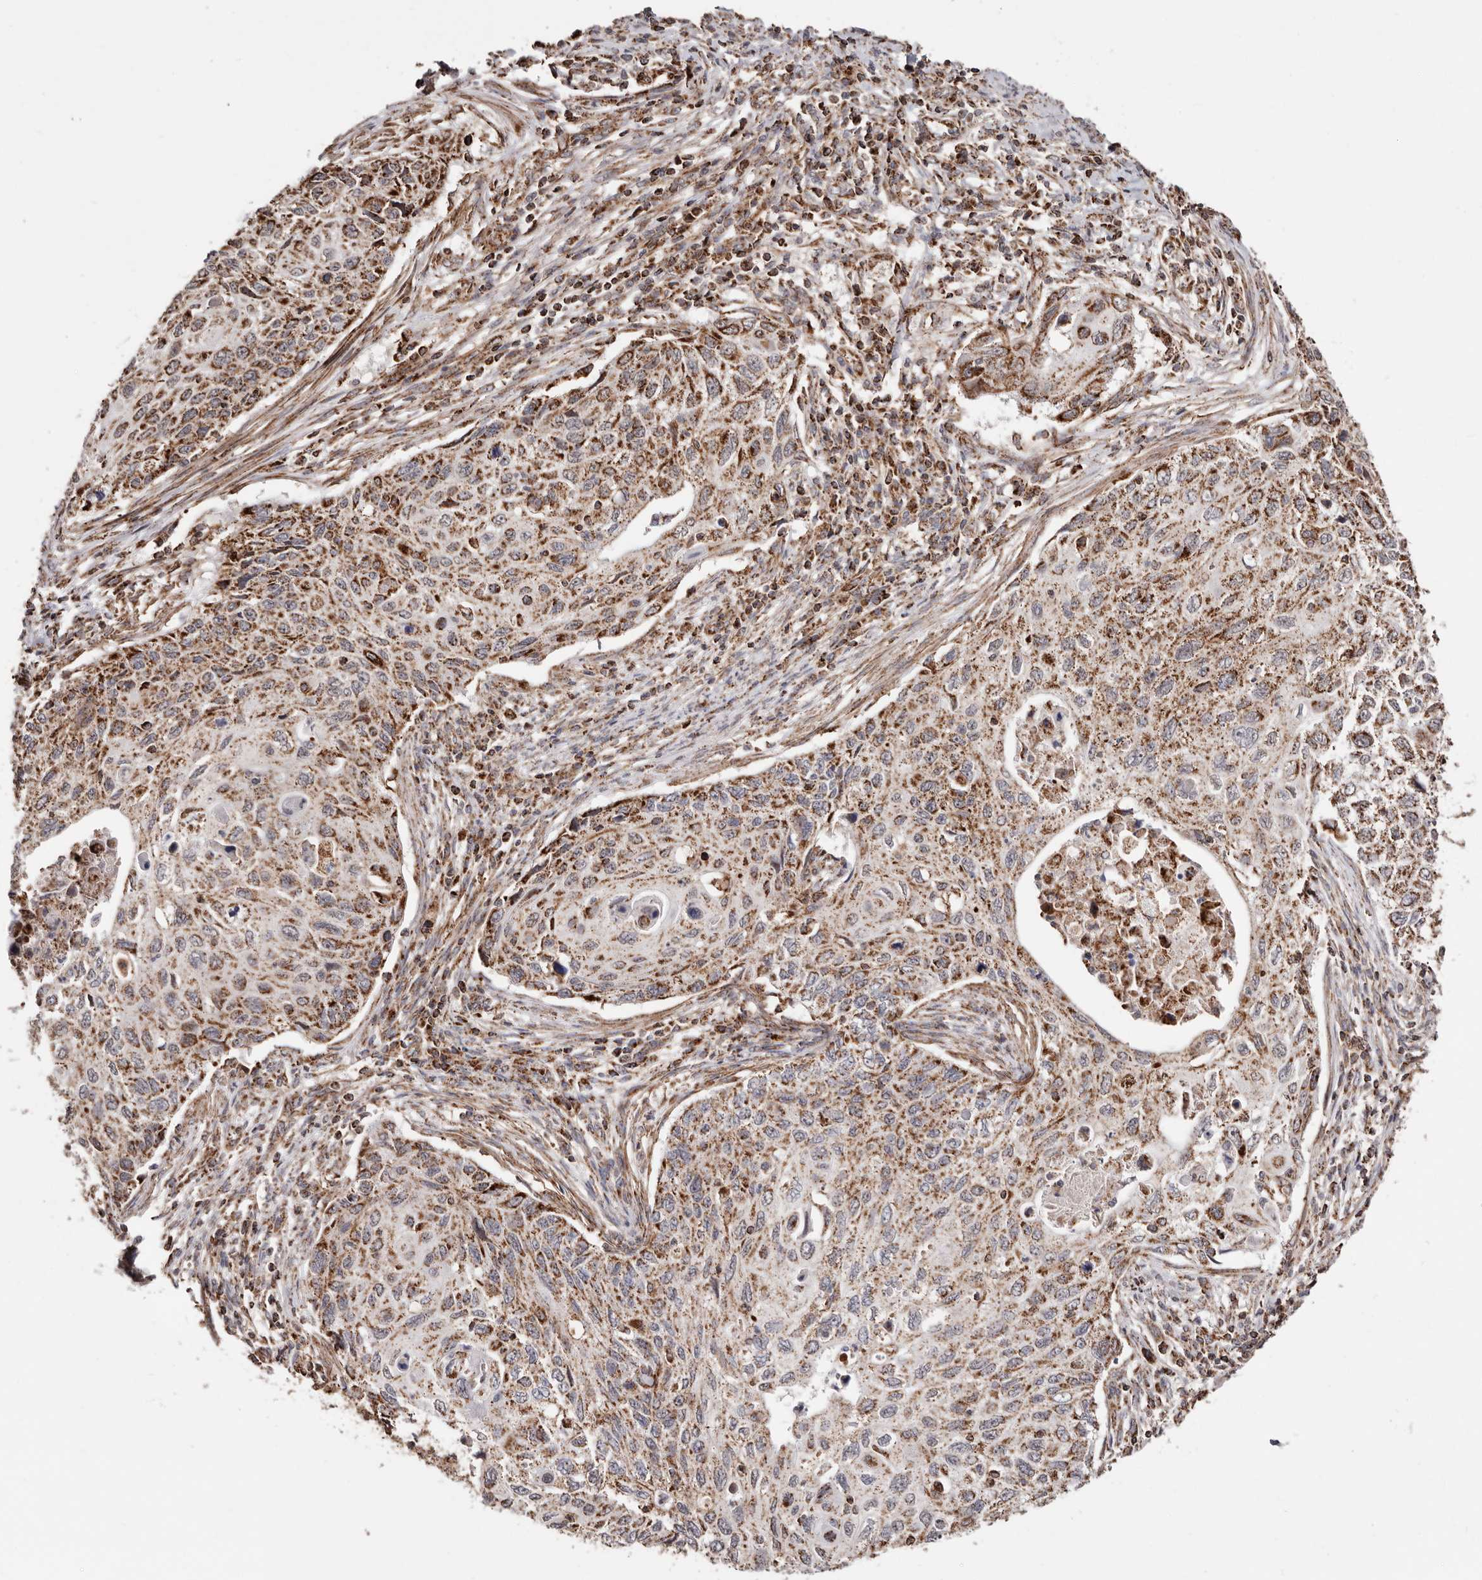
{"staining": {"intensity": "strong", "quantity": "25%-75%", "location": "cytoplasmic/membranous"}, "tissue": "cervical cancer", "cell_type": "Tumor cells", "image_type": "cancer", "snomed": [{"axis": "morphology", "description": "Squamous cell carcinoma, NOS"}, {"axis": "topography", "description": "Cervix"}], "caption": "About 25%-75% of tumor cells in human cervical cancer demonstrate strong cytoplasmic/membranous protein positivity as visualized by brown immunohistochemical staining.", "gene": "PRKACB", "patient": {"sex": "female", "age": 70}}